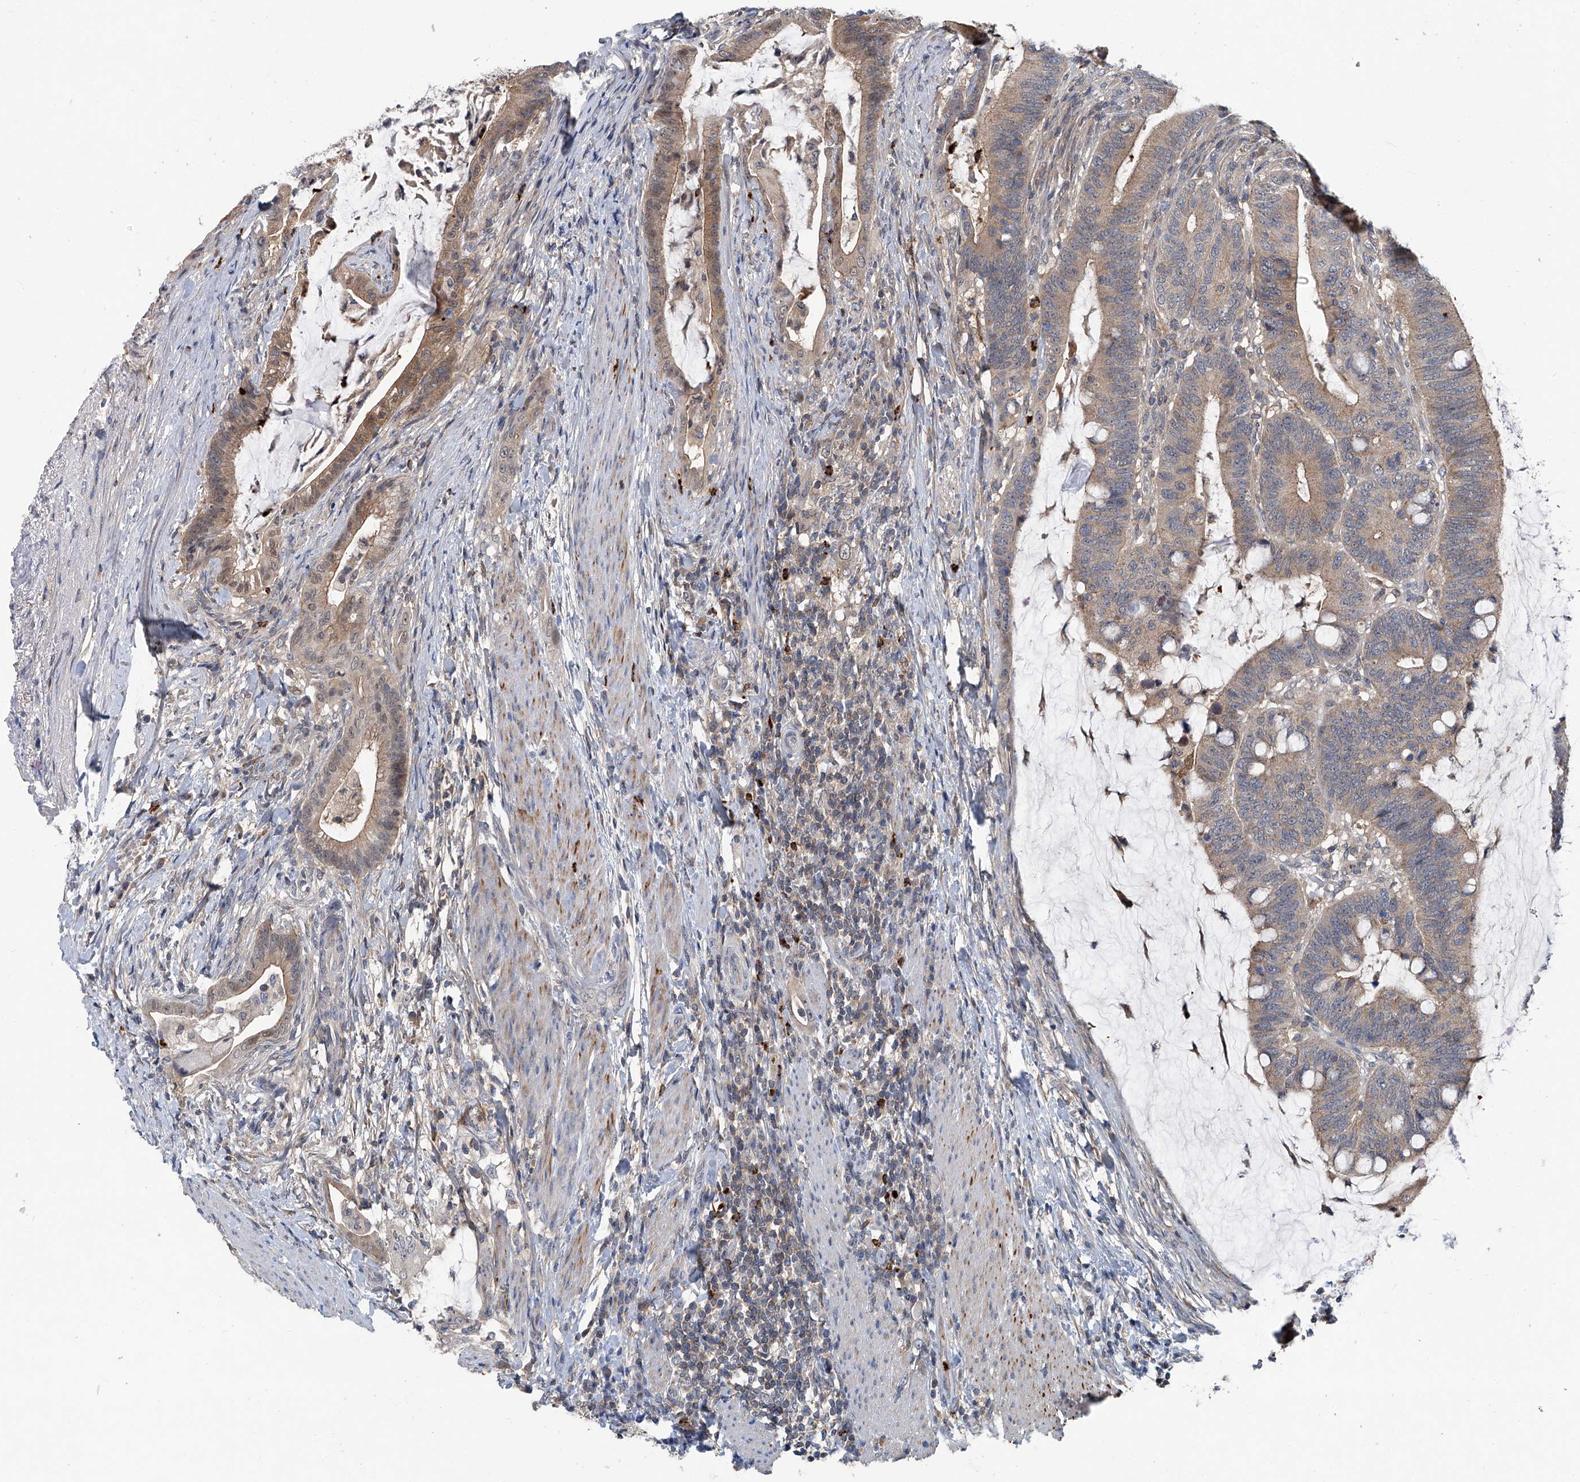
{"staining": {"intensity": "moderate", "quantity": "25%-75%", "location": "cytoplasmic/membranous"}, "tissue": "colorectal cancer", "cell_type": "Tumor cells", "image_type": "cancer", "snomed": [{"axis": "morphology", "description": "Adenocarcinoma, NOS"}, {"axis": "topography", "description": "Colon"}], "caption": "Adenocarcinoma (colorectal) stained for a protein (brown) reveals moderate cytoplasmic/membranous positive positivity in about 25%-75% of tumor cells.", "gene": "AKNAD1", "patient": {"sex": "female", "age": 66}}